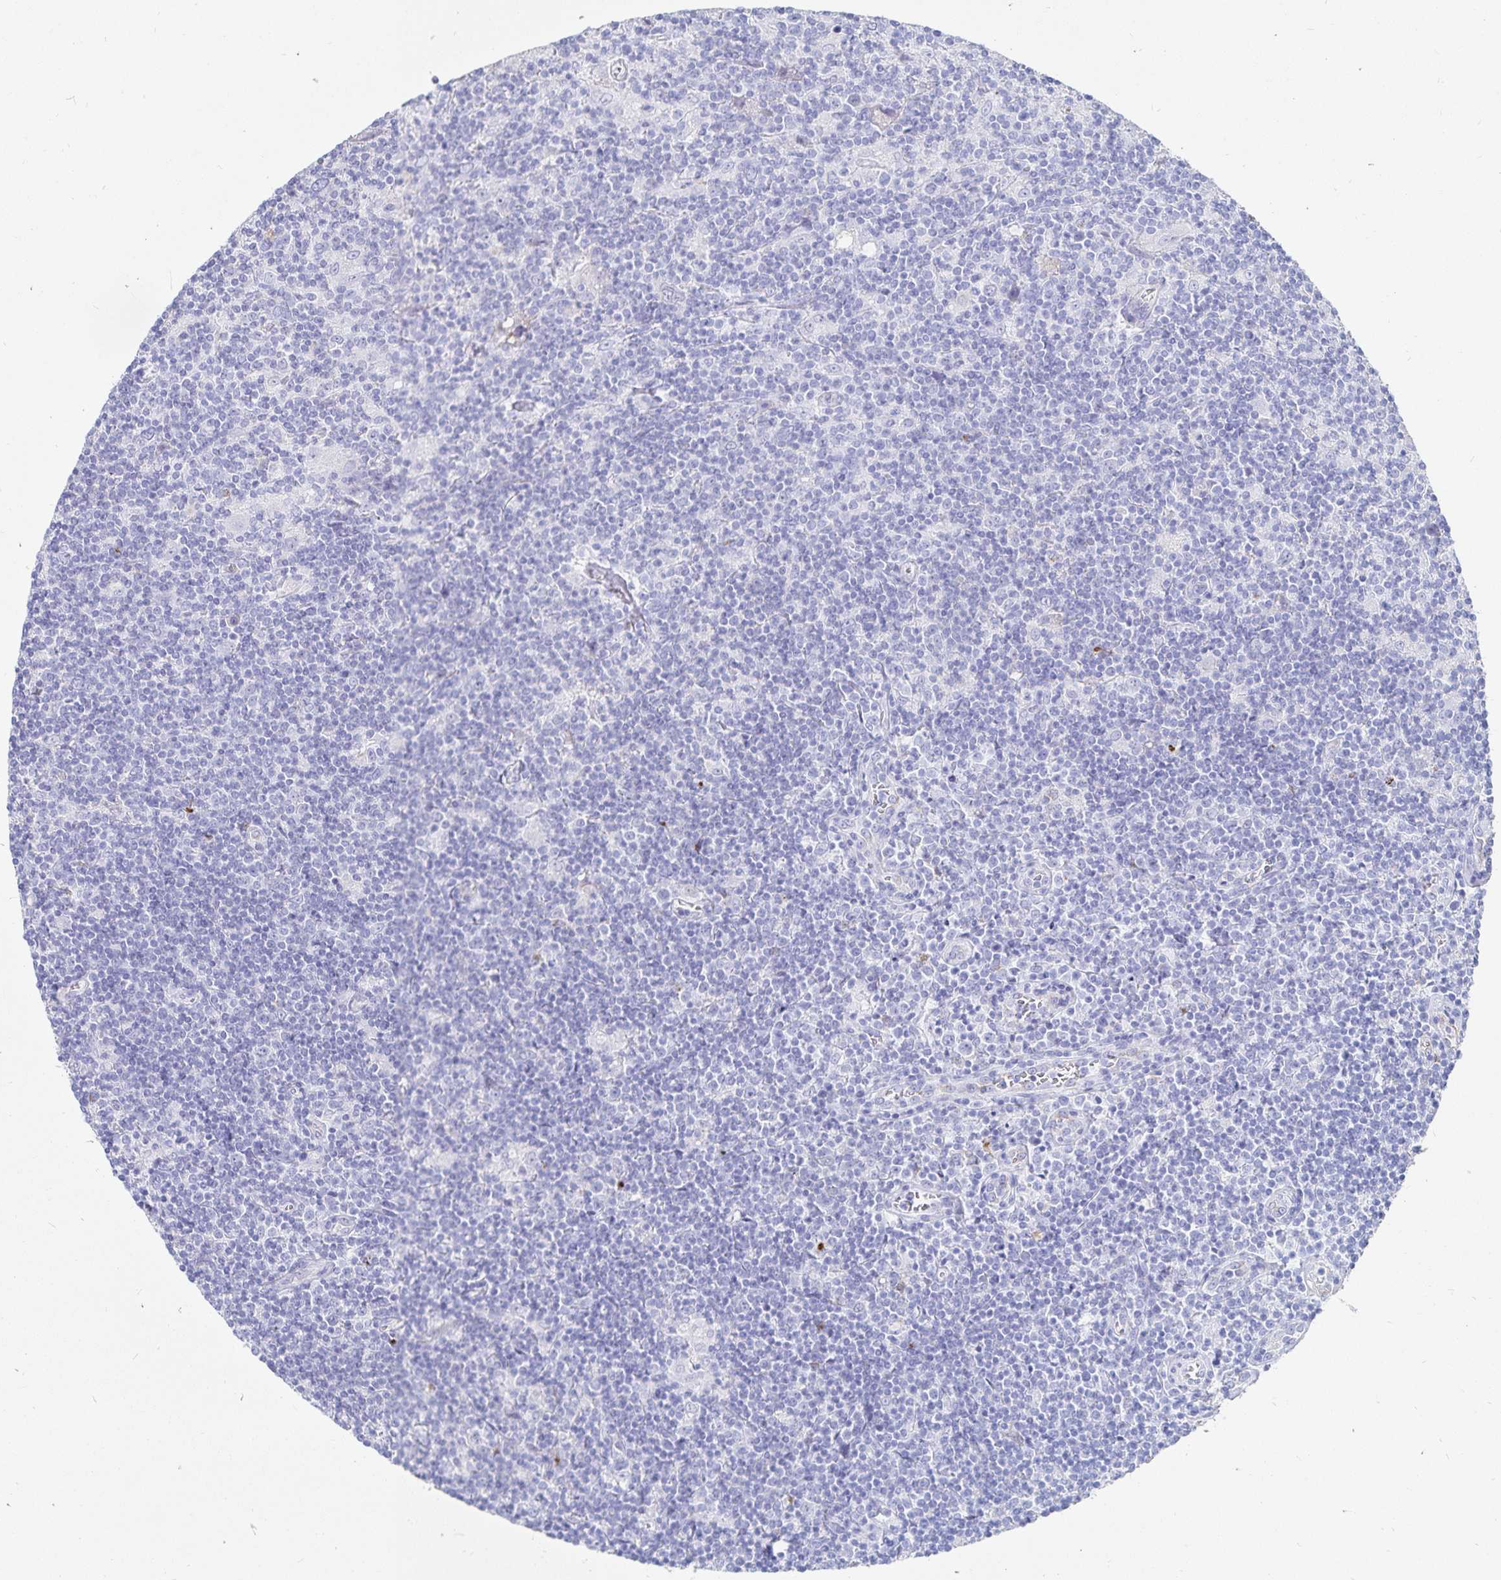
{"staining": {"intensity": "negative", "quantity": "none", "location": "none"}, "tissue": "lymphoma", "cell_type": "Tumor cells", "image_type": "cancer", "snomed": [{"axis": "morphology", "description": "Hodgkin's disease, NOS"}, {"axis": "topography", "description": "Lymph node"}], "caption": "There is no significant expression in tumor cells of lymphoma. (Stains: DAB immunohistochemistry with hematoxylin counter stain, Microscopy: brightfield microscopy at high magnification).", "gene": "INSL5", "patient": {"sex": "male", "age": 40}}